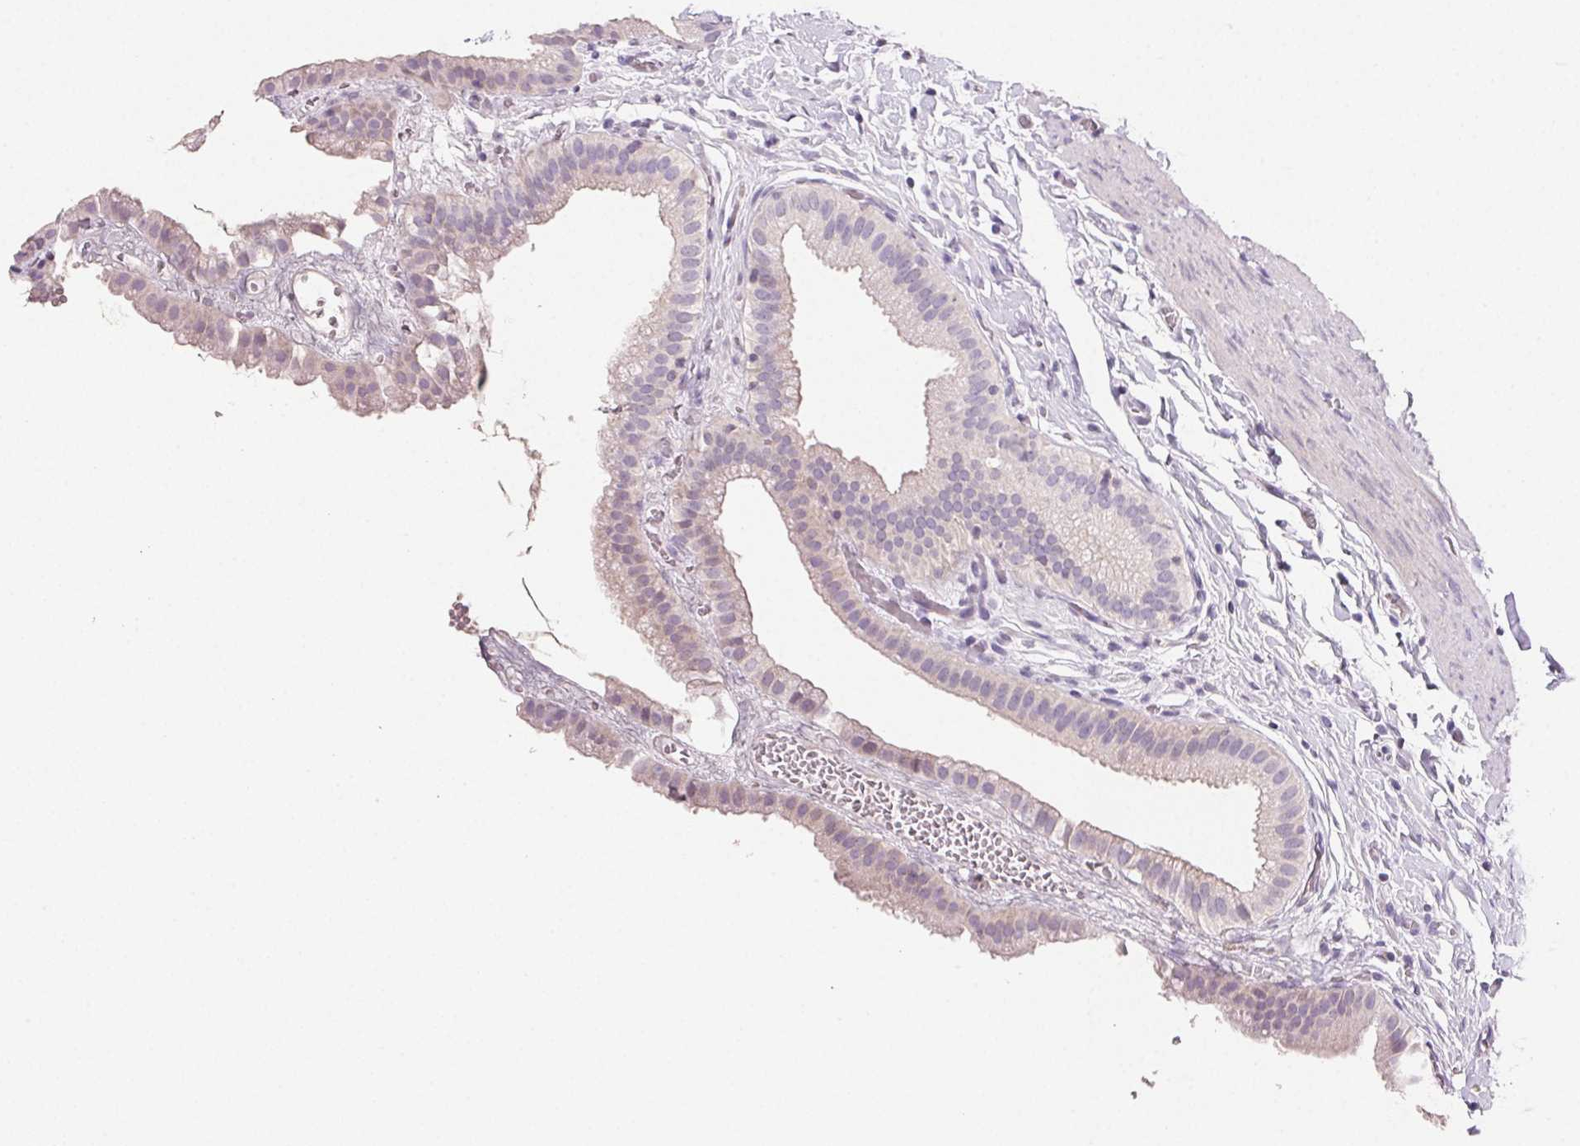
{"staining": {"intensity": "negative", "quantity": "none", "location": "none"}, "tissue": "gallbladder", "cell_type": "Glandular cells", "image_type": "normal", "snomed": [{"axis": "morphology", "description": "Normal tissue, NOS"}, {"axis": "topography", "description": "Gallbladder"}], "caption": "A photomicrograph of human gallbladder is negative for staining in glandular cells. The staining was performed using DAB (3,3'-diaminobenzidine) to visualize the protein expression in brown, while the nuclei were stained in blue with hematoxylin (Magnification: 20x).", "gene": "GBP1", "patient": {"sex": "female", "age": 63}}